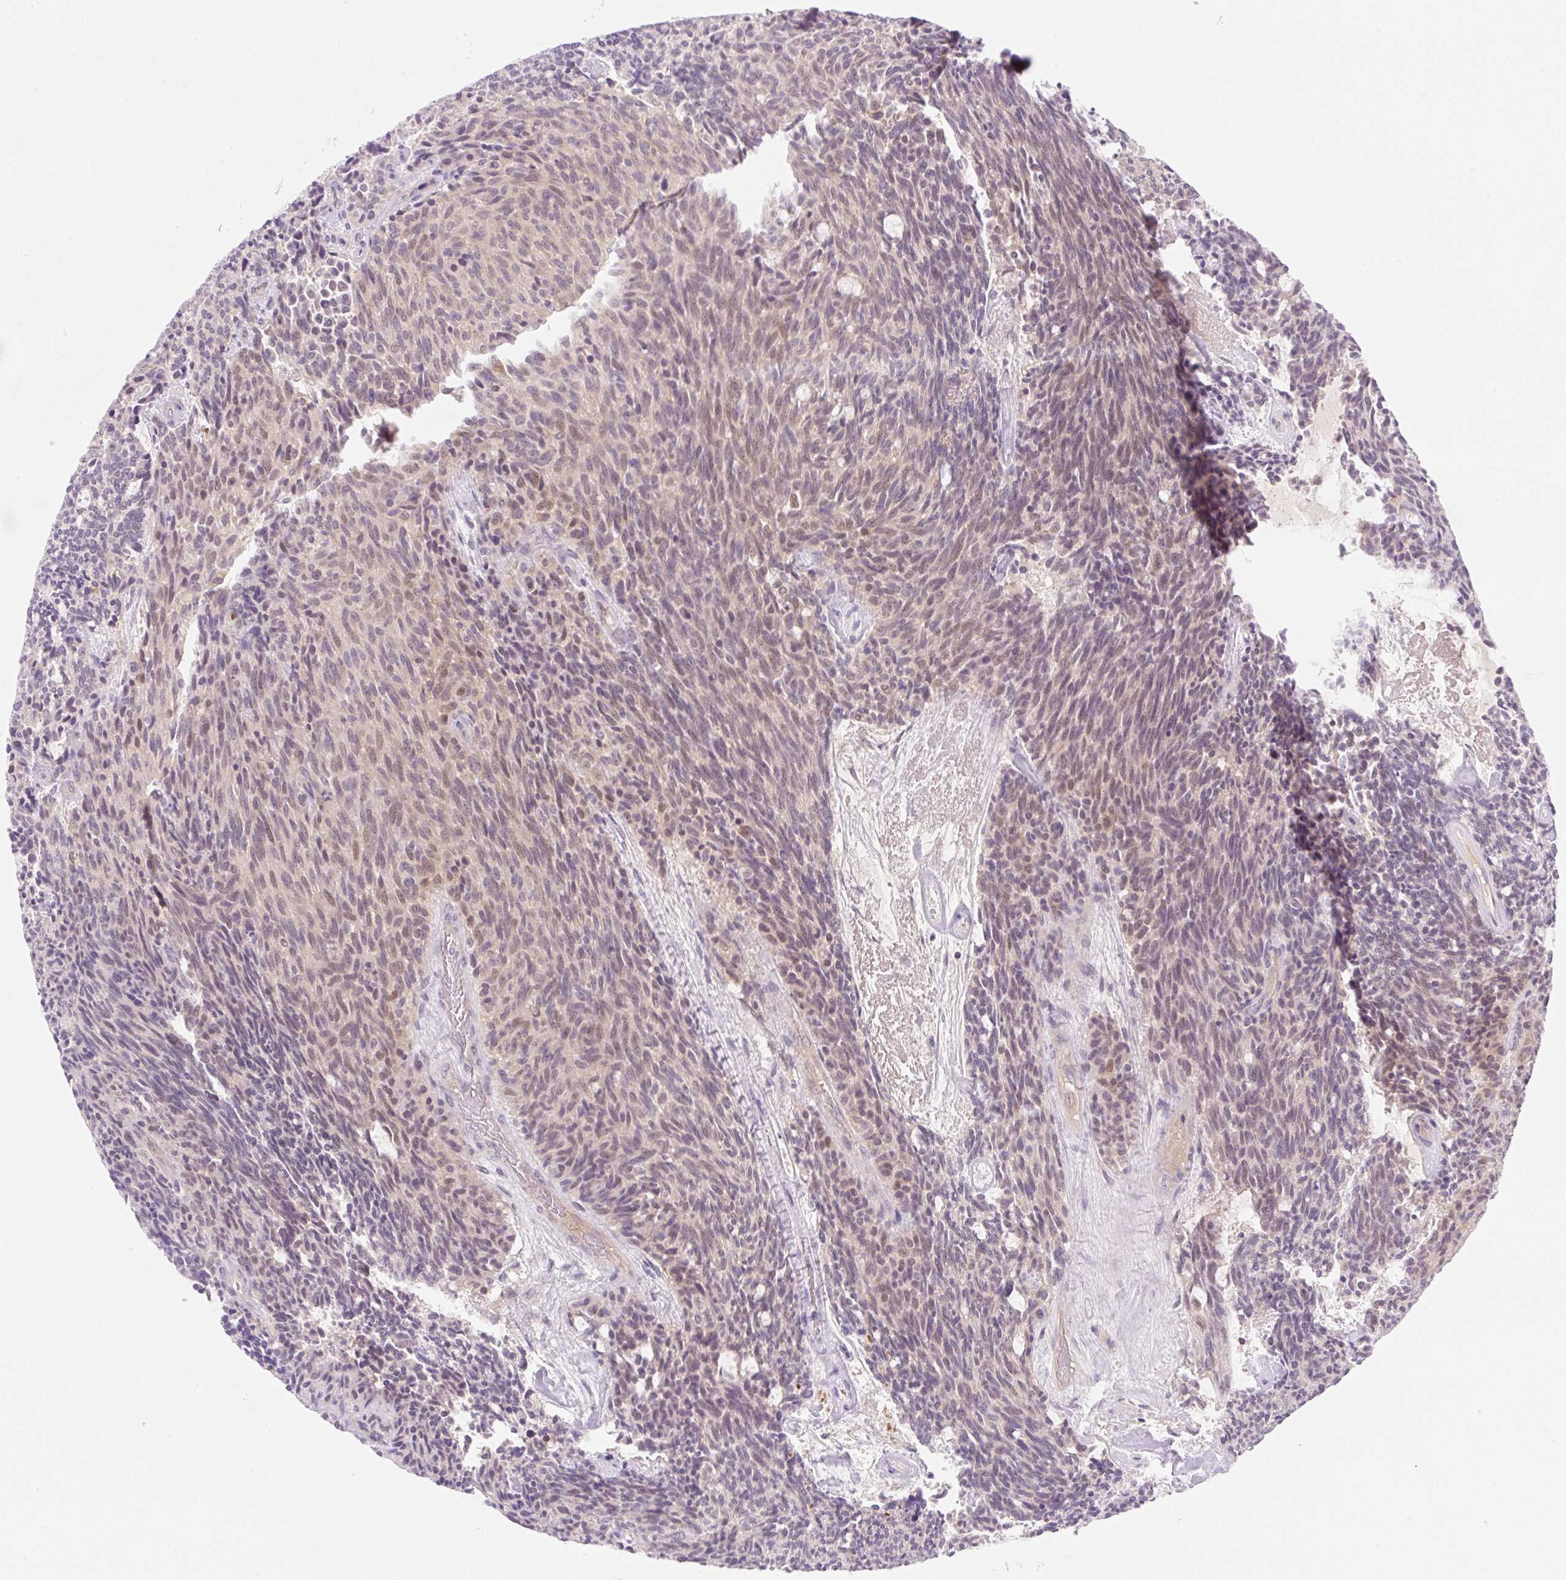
{"staining": {"intensity": "weak", "quantity": "25%-75%", "location": "nuclear"}, "tissue": "carcinoid", "cell_type": "Tumor cells", "image_type": "cancer", "snomed": [{"axis": "morphology", "description": "Carcinoid, malignant, NOS"}, {"axis": "topography", "description": "Pancreas"}], "caption": "High-magnification brightfield microscopy of carcinoid stained with DAB (3,3'-diaminobenzidine) (brown) and counterstained with hematoxylin (blue). tumor cells exhibit weak nuclear expression is appreciated in approximately25%-75% of cells.", "gene": "OMA1", "patient": {"sex": "female", "age": 54}}